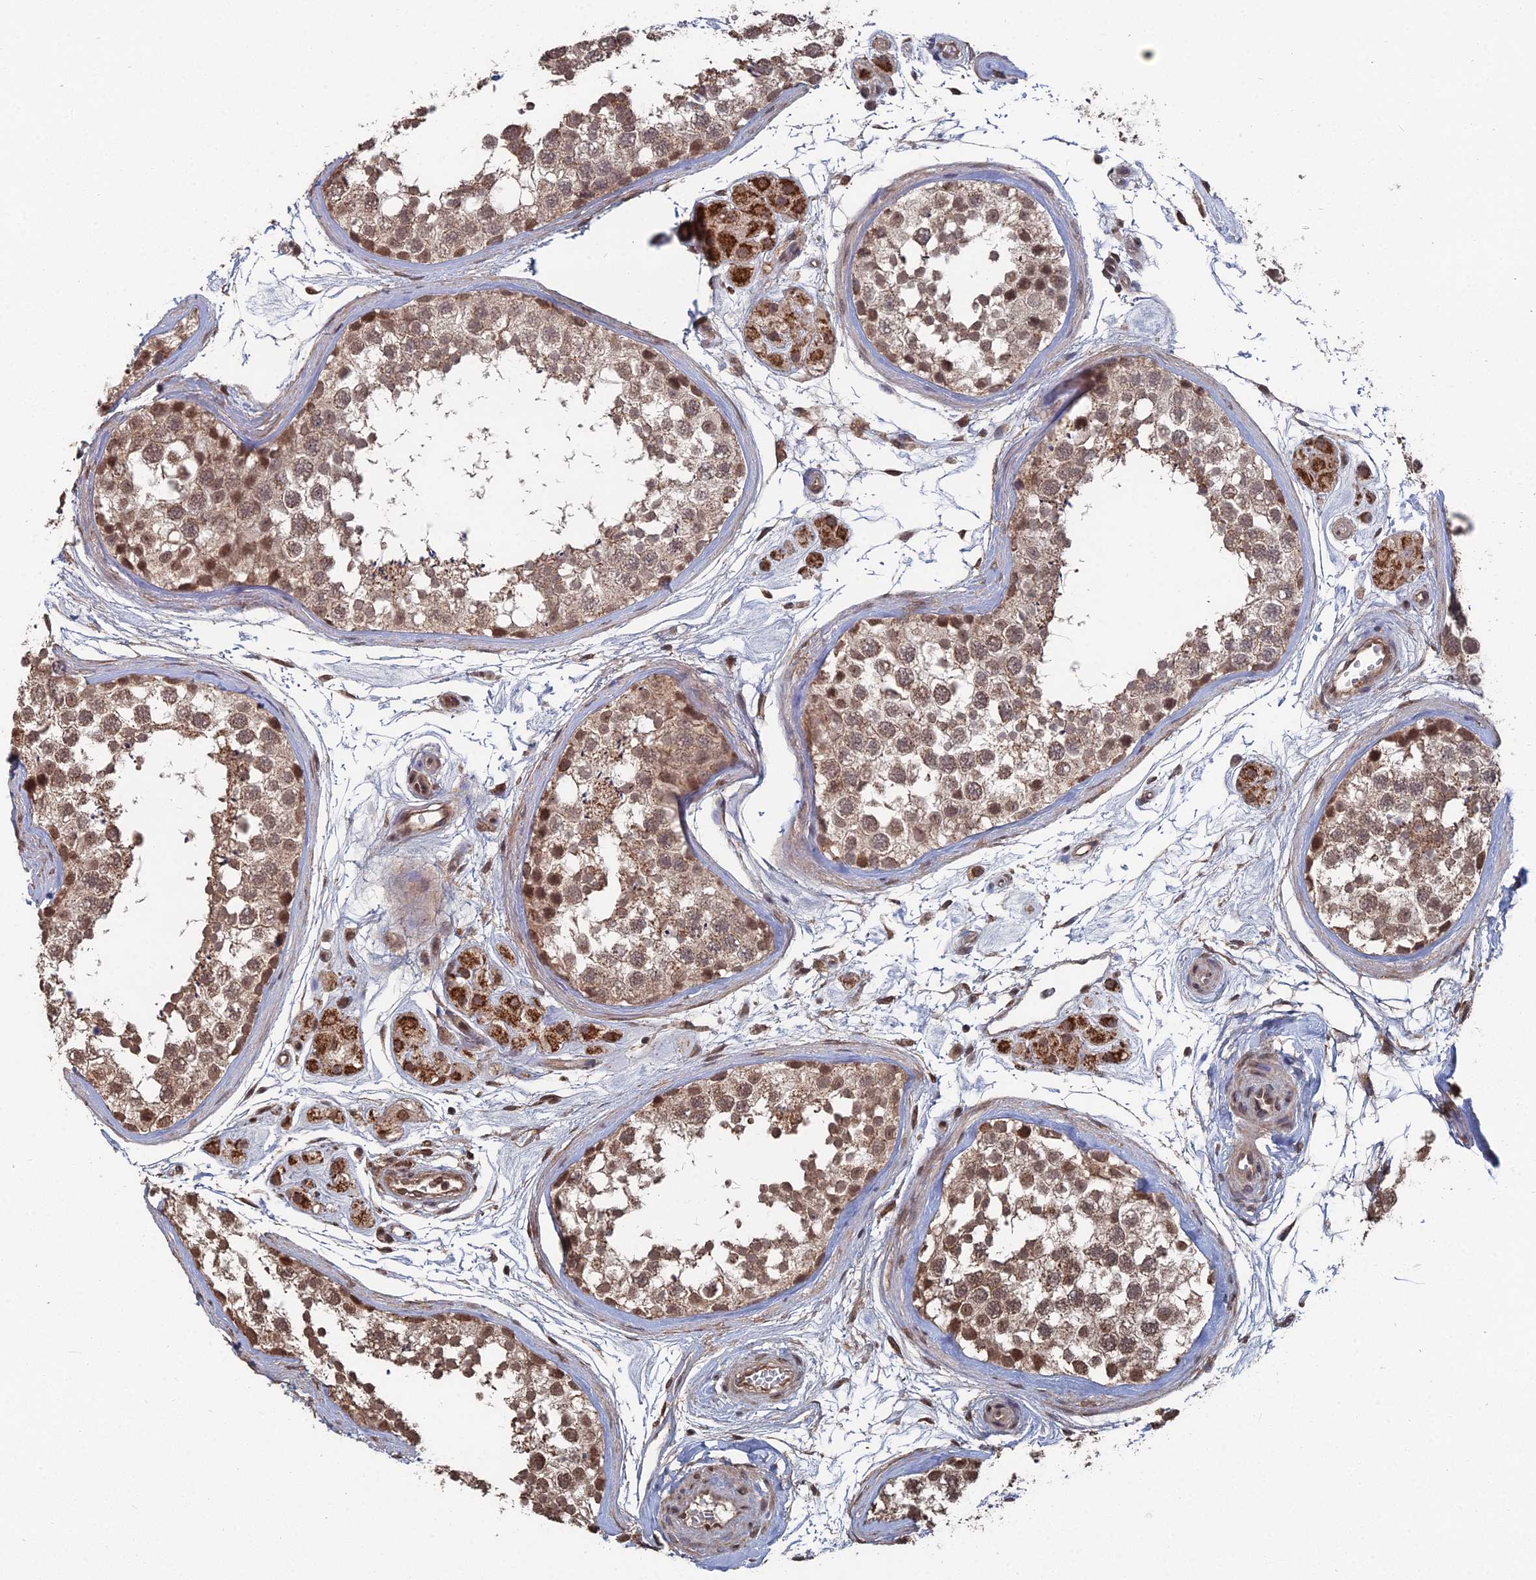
{"staining": {"intensity": "moderate", "quantity": ">75%", "location": "nuclear"}, "tissue": "testis", "cell_type": "Cells in seminiferous ducts", "image_type": "normal", "snomed": [{"axis": "morphology", "description": "Normal tissue, NOS"}, {"axis": "topography", "description": "Testis"}], "caption": "Testis stained for a protein (brown) exhibits moderate nuclear positive positivity in approximately >75% of cells in seminiferous ducts.", "gene": "CCNP", "patient": {"sex": "male", "age": 56}}